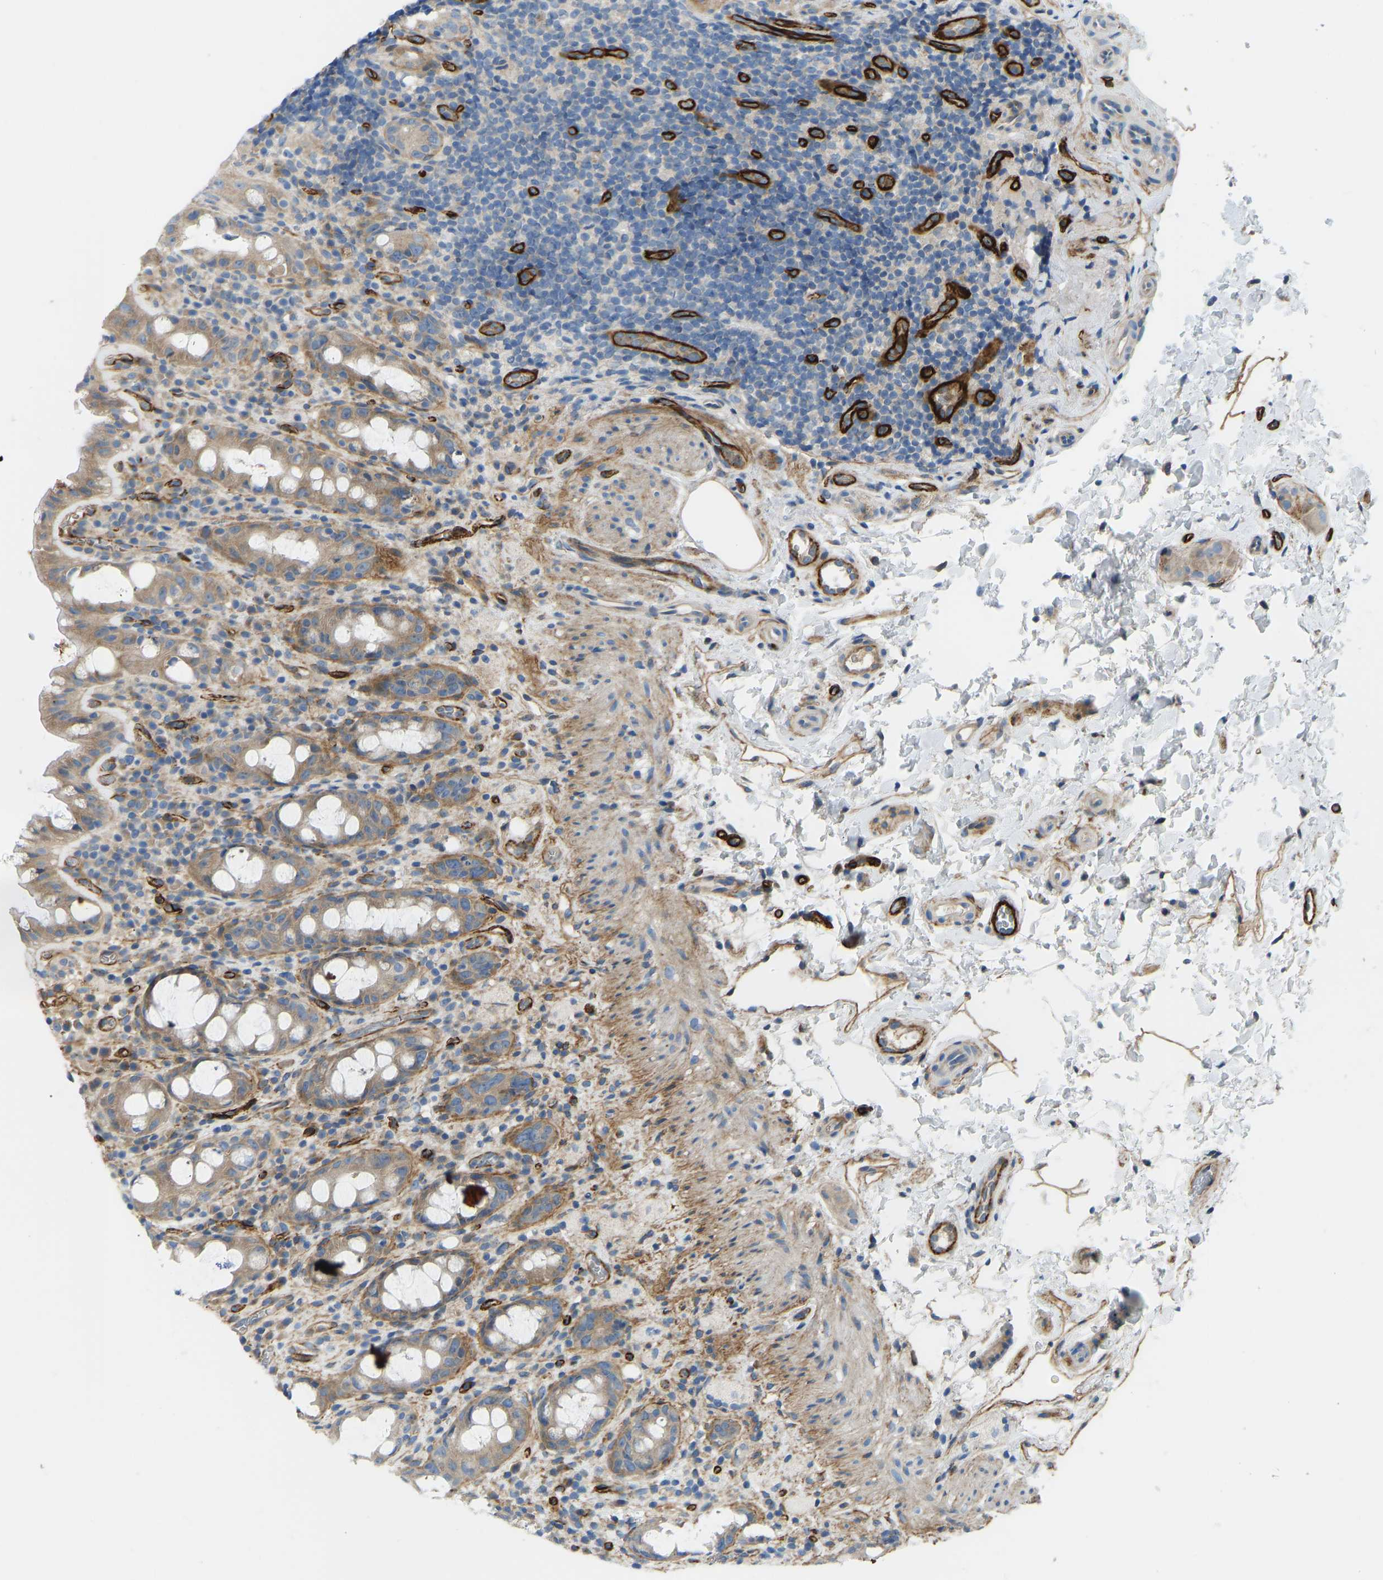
{"staining": {"intensity": "moderate", "quantity": ">75%", "location": "cytoplasmic/membranous"}, "tissue": "rectum", "cell_type": "Glandular cells", "image_type": "normal", "snomed": [{"axis": "morphology", "description": "Normal tissue, NOS"}, {"axis": "topography", "description": "Rectum"}], "caption": "Immunohistochemistry (IHC) of benign rectum exhibits medium levels of moderate cytoplasmic/membranous positivity in about >75% of glandular cells.", "gene": "COL15A1", "patient": {"sex": "male", "age": 44}}